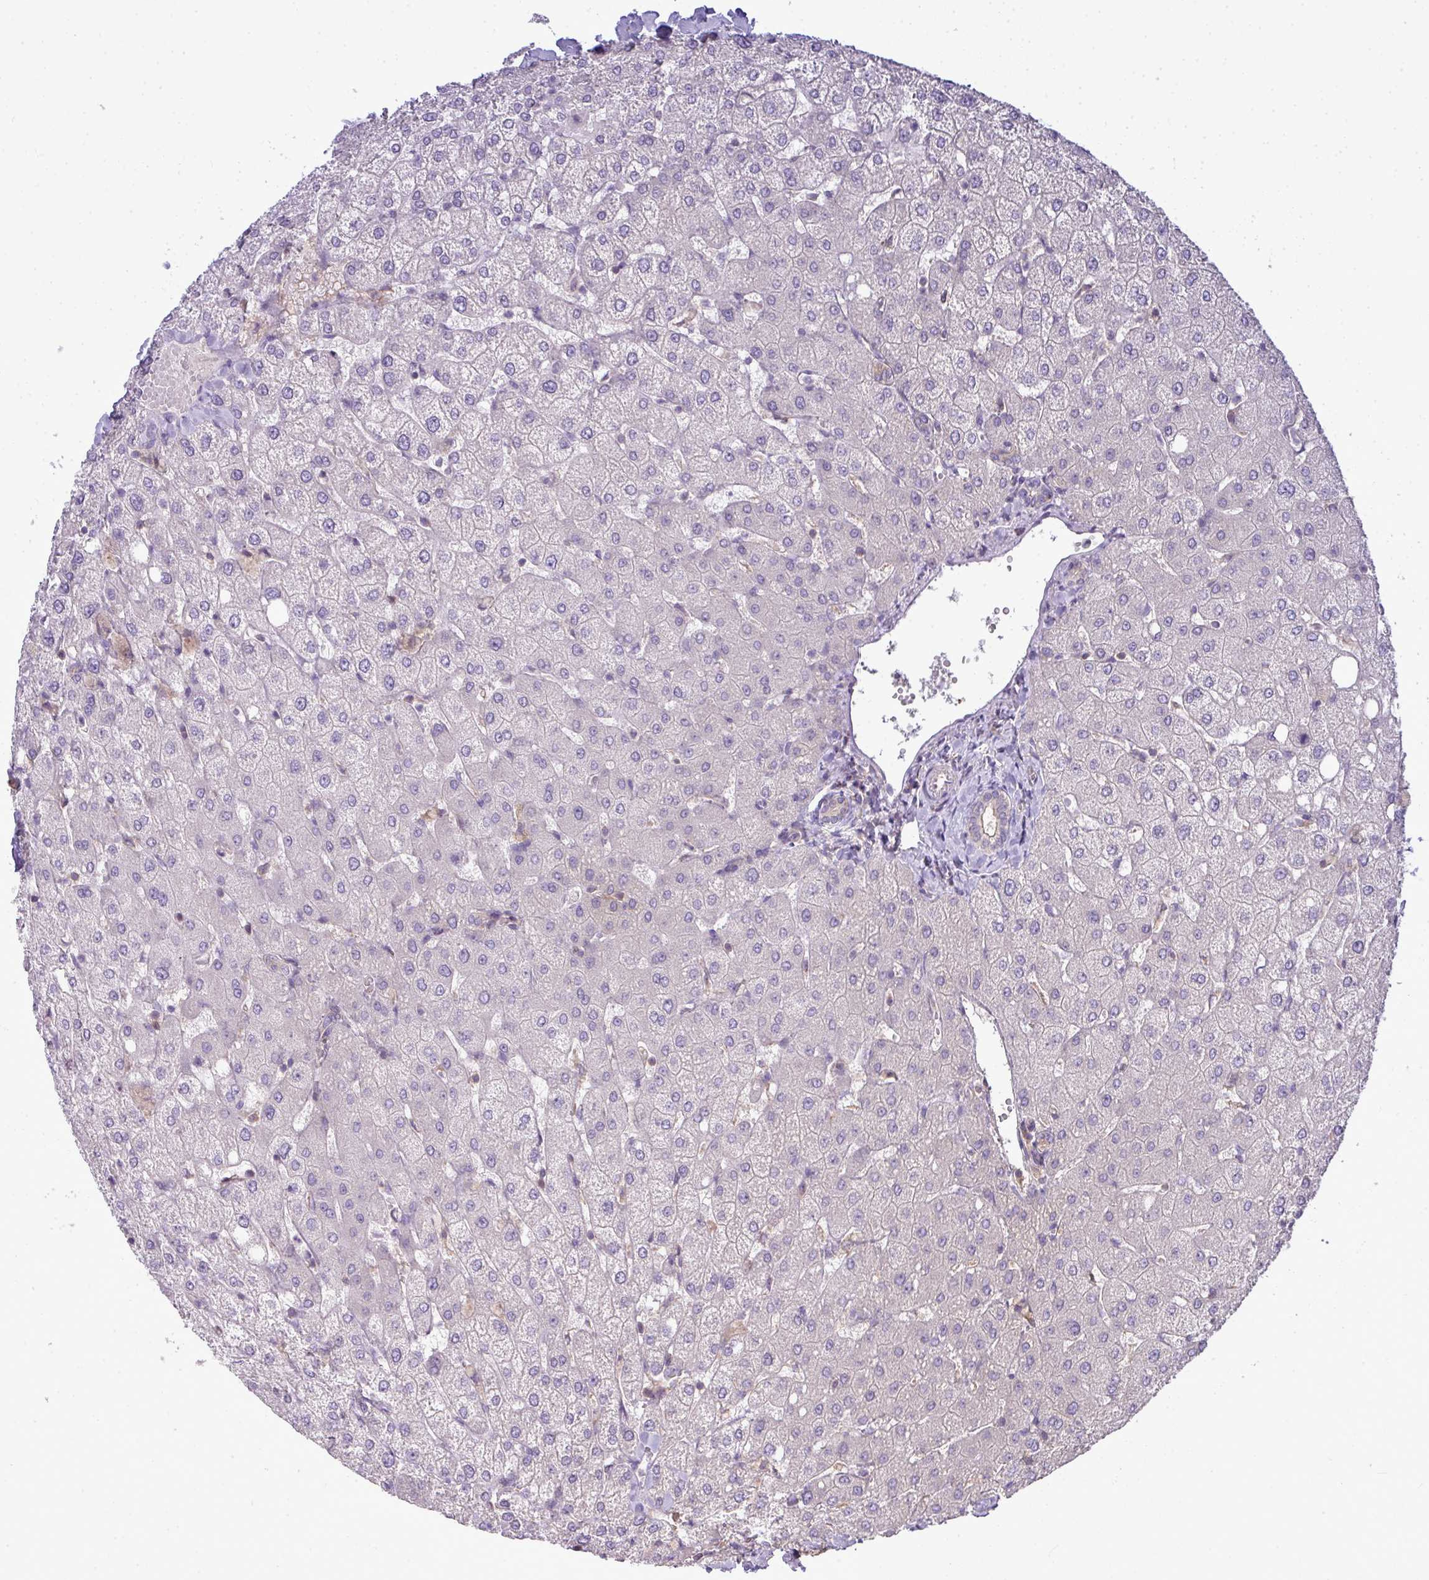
{"staining": {"intensity": "negative", "quantity": "none", "location": "none"}, "tissue": "liver", "cell_type": "Cholangiocytes", "image_type": "normal", "snomed": [{"axis": "morphology", "description": "Normal tissue, NOS"}, {"axis": "topography", "description": "Liver"}], "caption": "Immunohistochemistry (IHC) histopathology image of unremarkable human liver stained for a protein (brown), which shows no expression in cholangiocytes. Nuclei are stained in blue.", "gene": "STAT5A", "patient": {"sex": "female", "age": 54}}